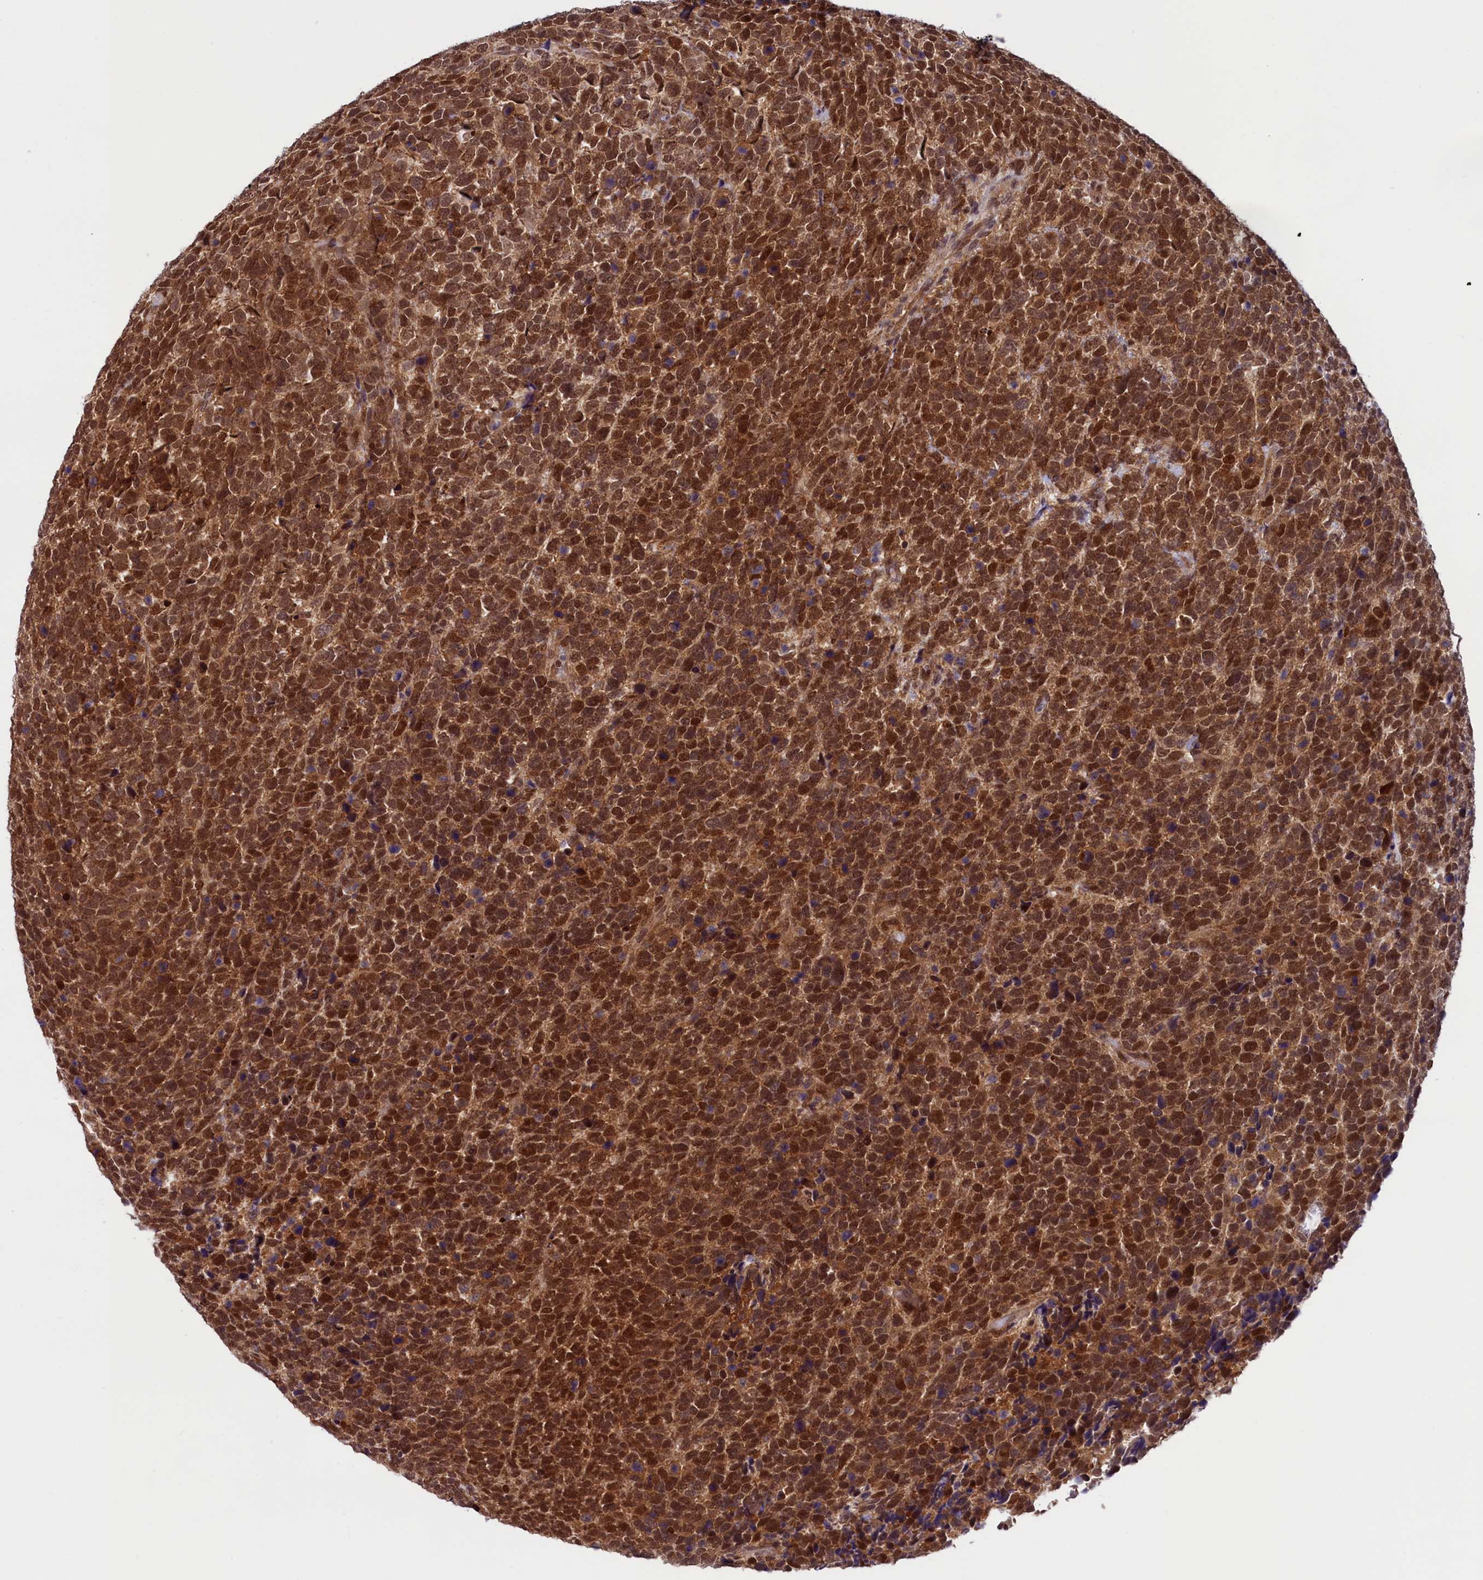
{"staining": {"intensity": "strong", "quantity": ">75%", "location": "cytoplasmic/membranous,nuclear"}, "tissue": "urothelial cancer", "cell_type": "Tumor cells", "image_type": "cancer", "snomed": [{"axis": "morphology", "description": "Urothelial carcinoma, High grade"}, {"axis": "topography", "description": "Urinary bladder"}], "caption": "Strong cytoplasmic/membranous and nuclear expression for a protein is appreciated in approximately >75% of tumor cells of urothelial cancer using immunohistochemistry.", "gene": "SLC7A6OS", "patient": {"sex": "female", "age": 82}}